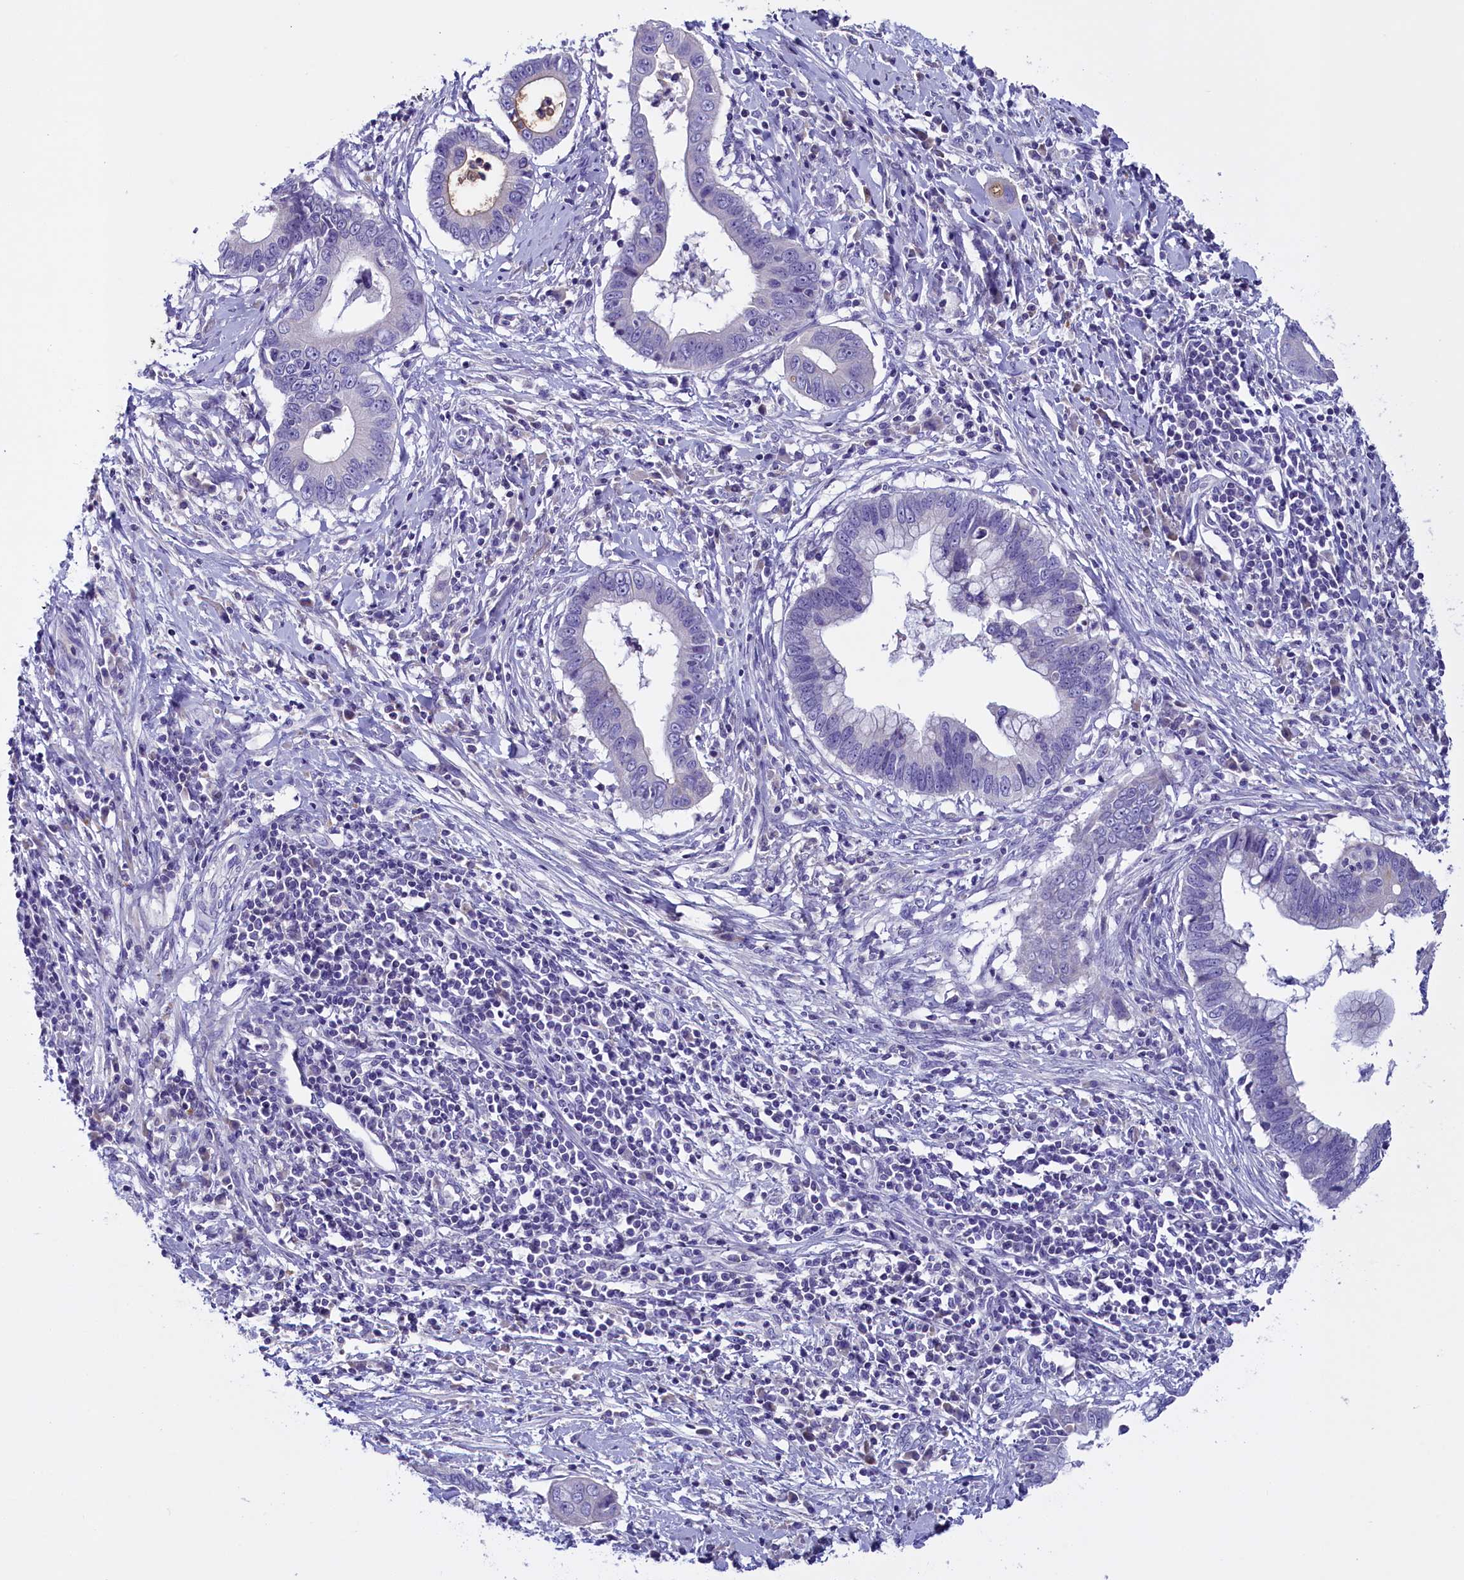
{"staining": {"intensity": "negative", "quantity": "none", "location": "none"}, "tissue": "cervical cancer", "cell_type": "Tumor cells", "image_type": "cancer", "snomed": [{"axis": "morphology", "description": "Adenocarcinoma, NOS"}, {"axis": "topography", "description": "Cervix"}], "caption": "Tumor cells show no significant protein positivity in adenocarcinoma (cervical).", "gene": "RTTN", "patient": {"sex": "female", "age": 44}}